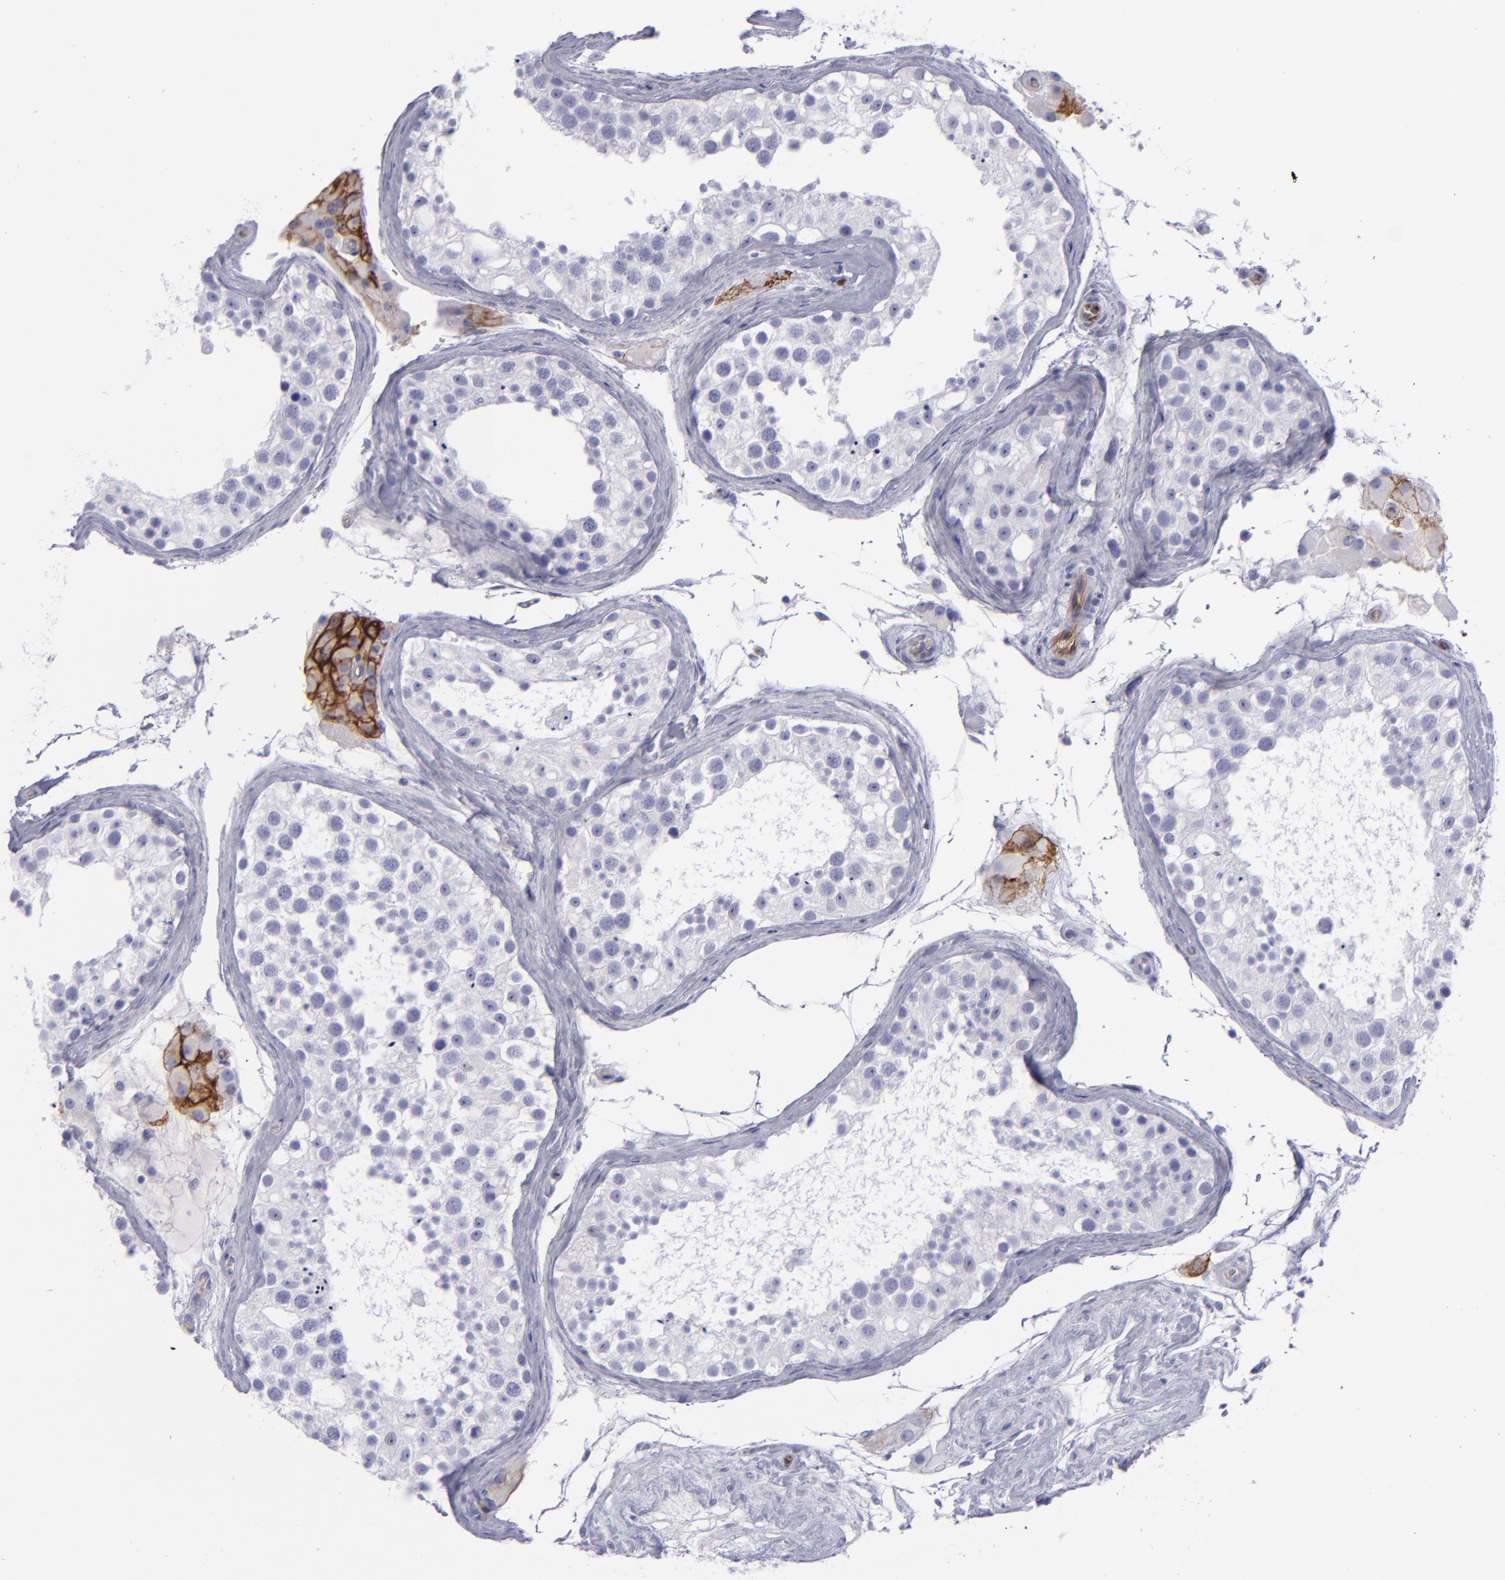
{"staining": {"intensity": "negative", "quantity": "none", "location": "none"}, "tissue": "testis", "cell_type": "Cells in seminiferous ducts", "image_type": "normal", "snomed": [{"axis": "morphology", "description": "Normal tissue, NOS"}, {"axis": "topography", "description": "Testis"}], "caption": "Immunohistochemical staining of benign human testis shows no significant expression in cells in seminiferous ducts.", "gene": "ACE", "patient": {"sex": "male", "age": 68}}